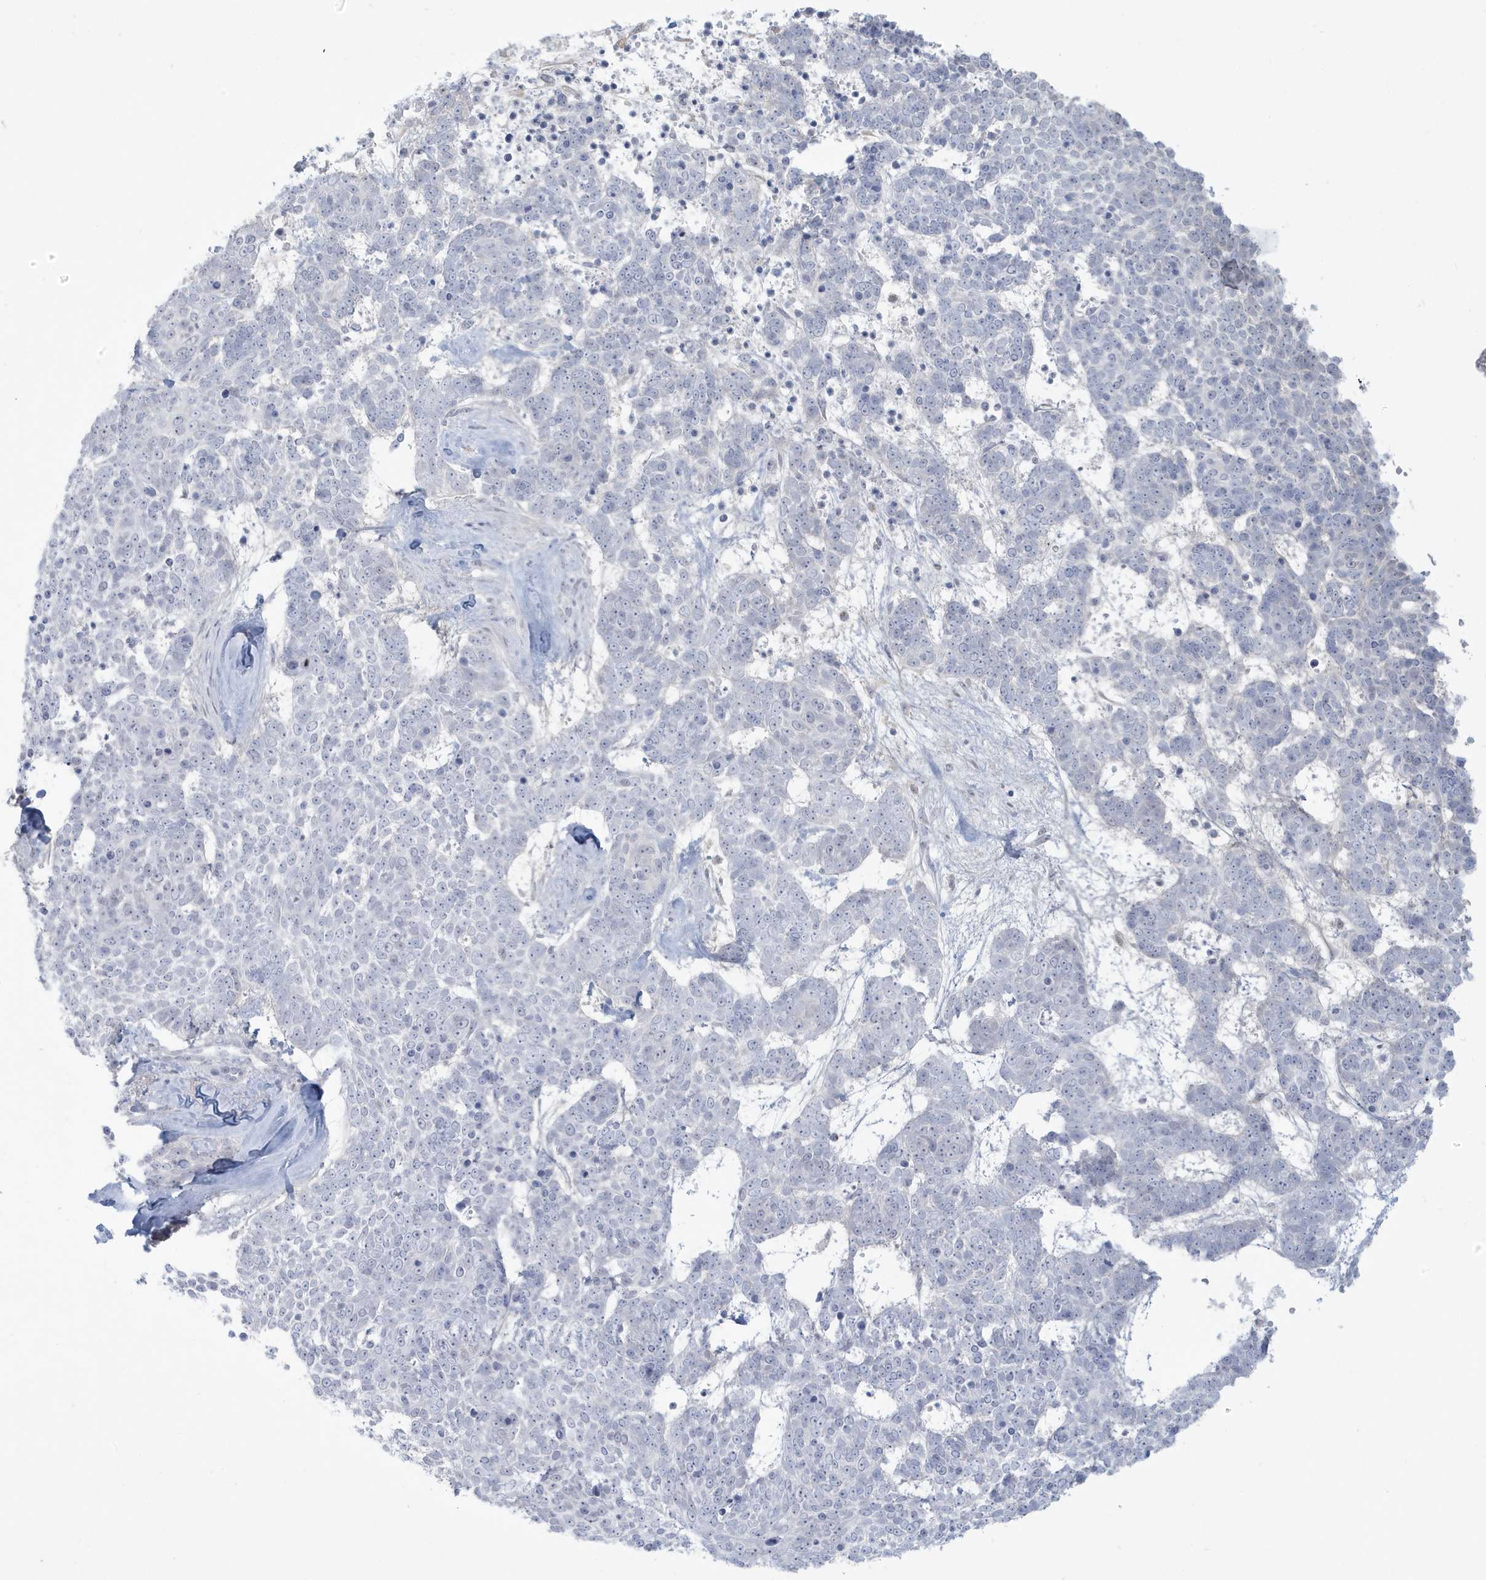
{"staining": {"intensity": "negative", "quantity": "none", "location": "none"}, "tissue": "skin cancer", "cell_type": "Tumor cells", "image_type": "cancer", "snomed": [{"axis": "morphology", "description": "Basal cell carcinoma"}, {"axis": "topography", "description": "Skin"}], "caption": "Micrograph shows no significant protein expression in tumor cells of skin basal cell carcinoma. (Stains: DAB (3,3'-diaminobenzidine) IHC with hematoxylin counter stain, Microscopy: brightfield microscopy at high magnification).", "gene": "HERC6", "patient": {"sex": "female", "age": 81}}